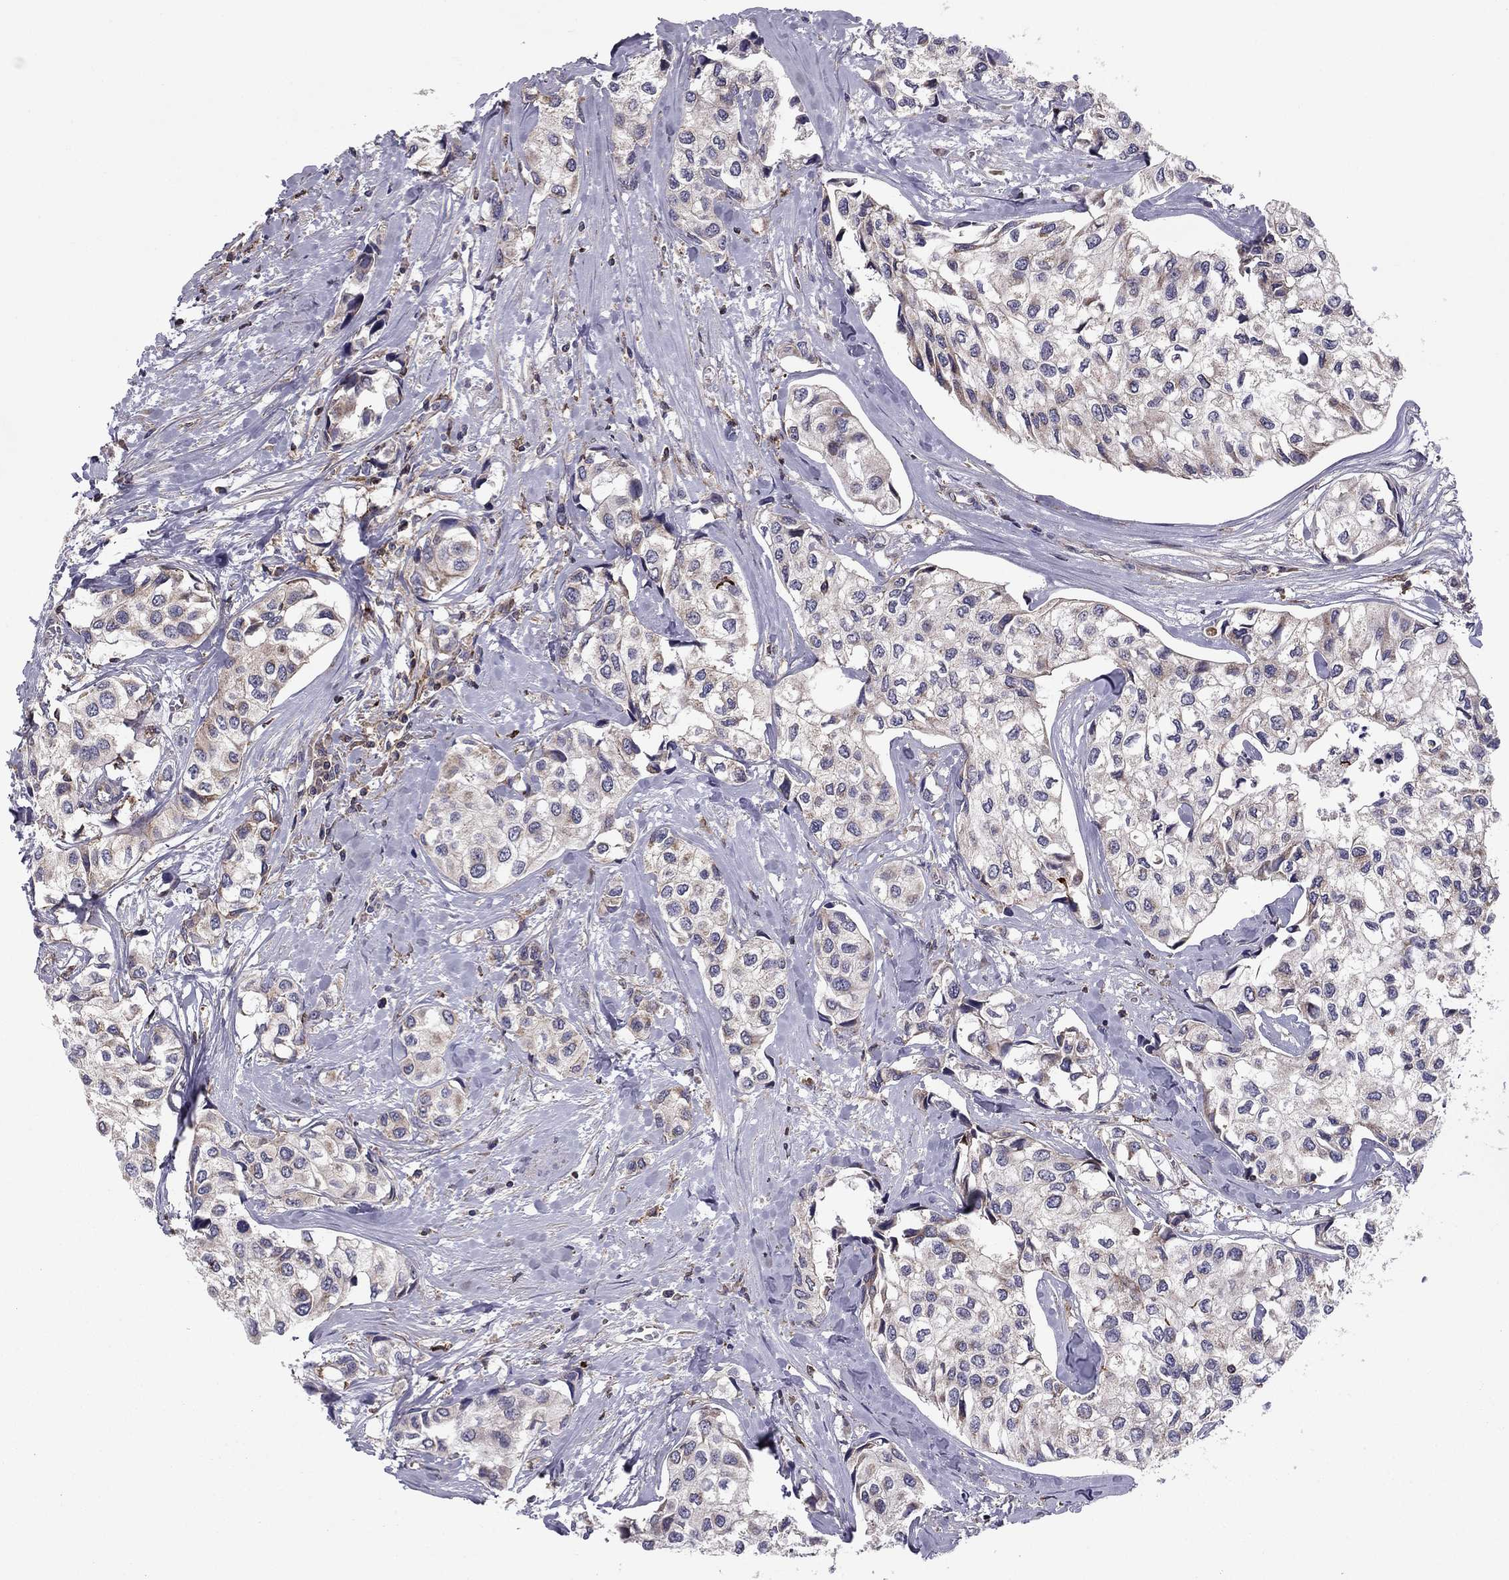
{"staining": {"intensity": "weak", "quantity": "25%-75%", "location": "cytoplasmic/membranous"}, "tissue": "urothelial cancer", "cell_type": "Tumor cells", "image_type": "cancer", "snomed": [{"axis": "morphology", "description": "Urothelial carcinoma, High grade"}, {"axis": "topography", "description": "Urinary bladder"}], "caption": "Weak cytoplasmic/membranous protein staining is appreciated in approximately 25%-75% of tumor cells in high-grade urothelial carcinoma.", "gene": "ALG6", "patient": {"sex": "male", "age": 73}}